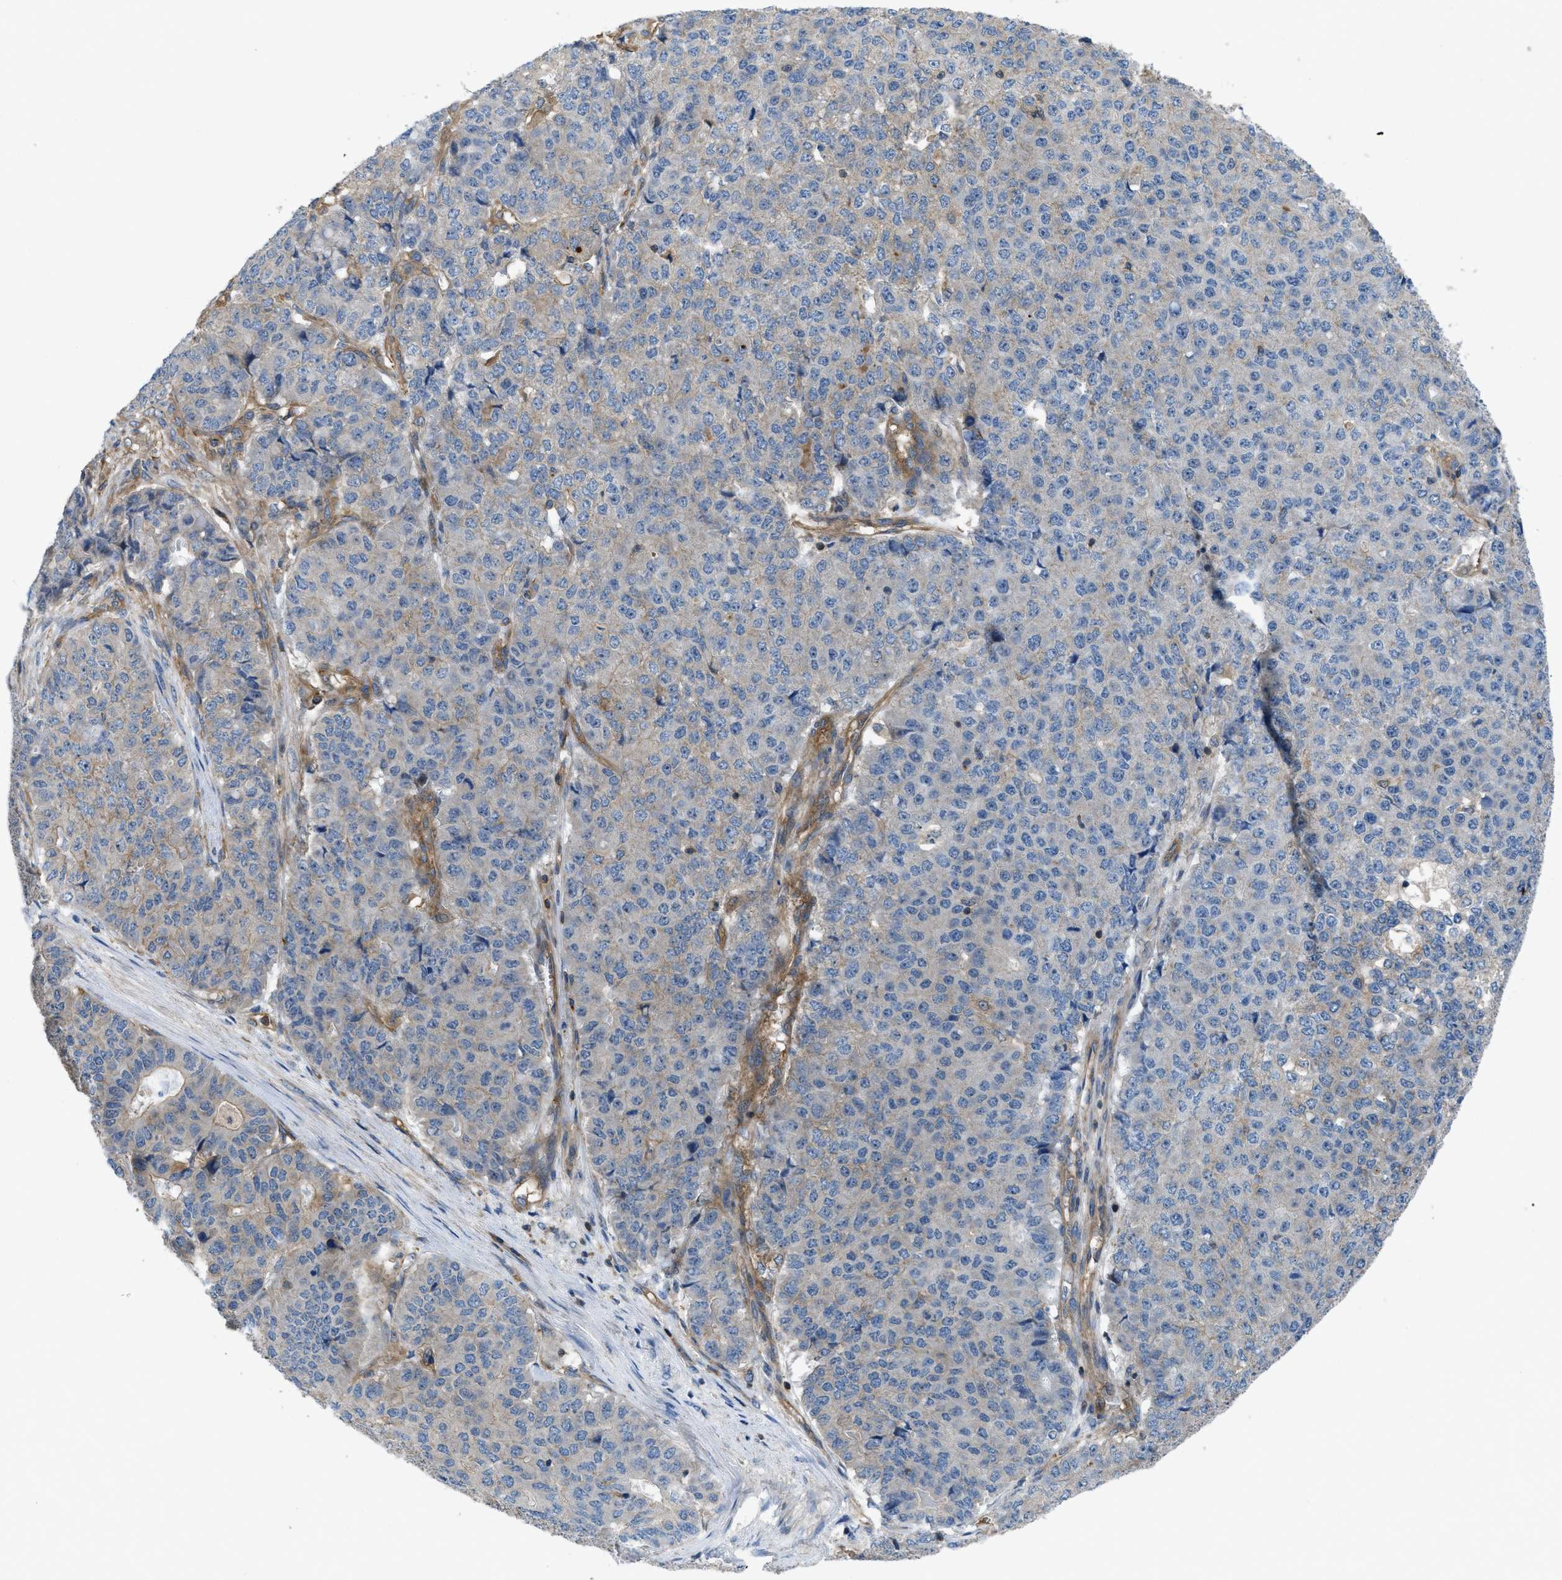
{"staining": {"intensity": "moderate", "quantity": "25%-75%", "location": "cytoplasmic/membranous"}, "tissue": "pancreatic cancer", "cell_type": "Tumor cells", "image_type": "cancer", "snomed": [{"axis": "morphology", "description": "Adenocarcinoma, NOS"}, {"axis": "topography", "description": "Pancreas"}], "caption": "Immunohistochemistry (IHC) staining of pancreatic cancer (adenocarcinoma), which demonstrates medium levels of moderate cytoplasmic/membranous positivity in about 25%-75% of tumor cells indicating moderate cytoplasmic/membranous protein positivity. The staining was performed using DAB (3,3'-diaminobenzidine) (brown) for protein detection and nuclei were counterstained in hematoxylin (blue).", "gene": "ATP2A3", "patient": {"sex": "male", "age": 50}}